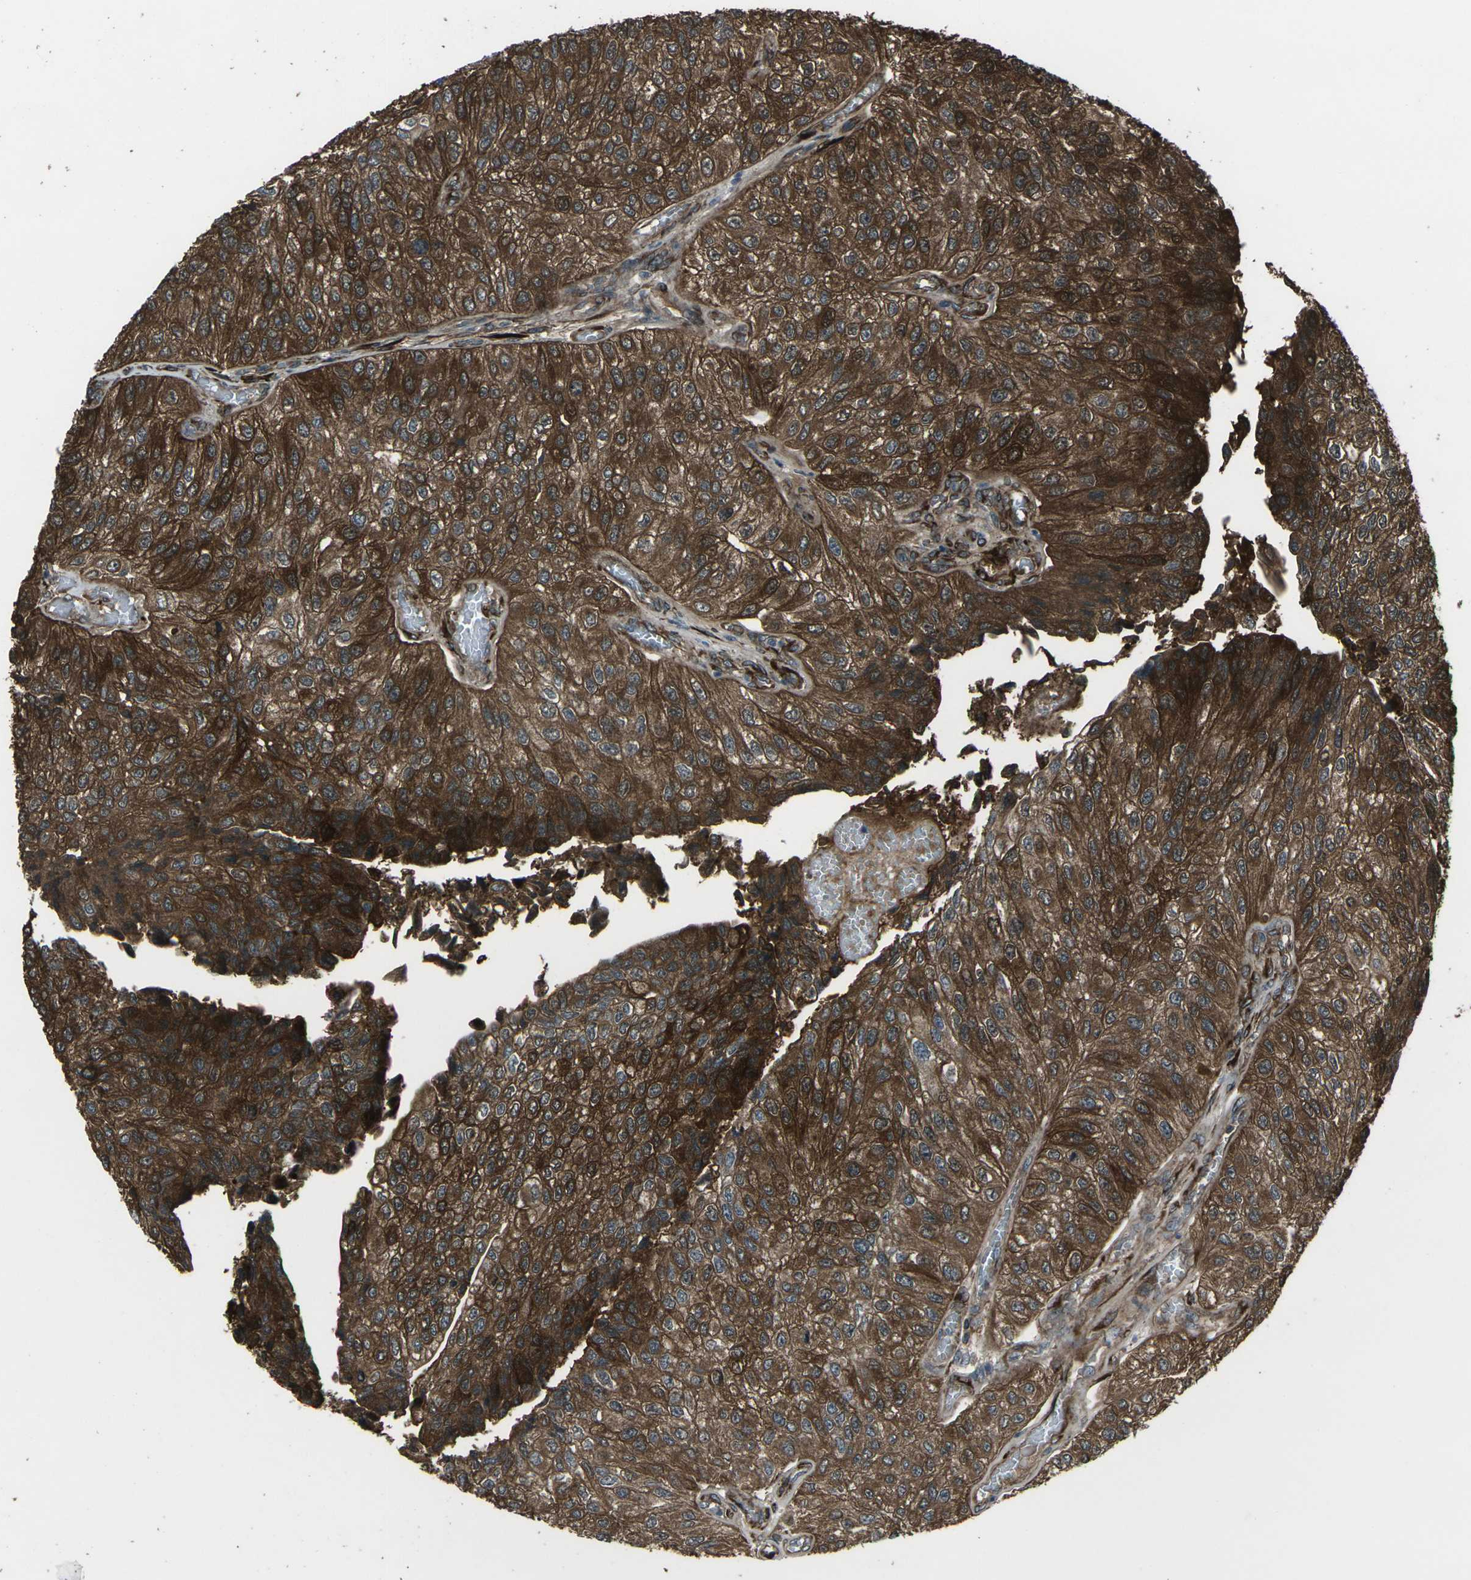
{"staining": {"intensity": "strong", "quantity": ">75%", "location": "cytoplasmic/membranous"}, "tissue": "urothelial cancer", "cell_type": "Tumor cells", "image_type": "cancer", "snomed": [{"axis": "morphology", "description": "Urothelial carcinoma, High grade"}, {"axis": "topography", "description": "Kidney"}, {"axis": "topography", "description": "Urinary bladder"}], "caption": "This is an image of immunohistochemistry staining of urothelial cancer, which shows strong staining in the cytoplasmic/membranous of tumor cells.", "gene": "LSMEM1", "patient": {"sex": "male", "age": 77}}